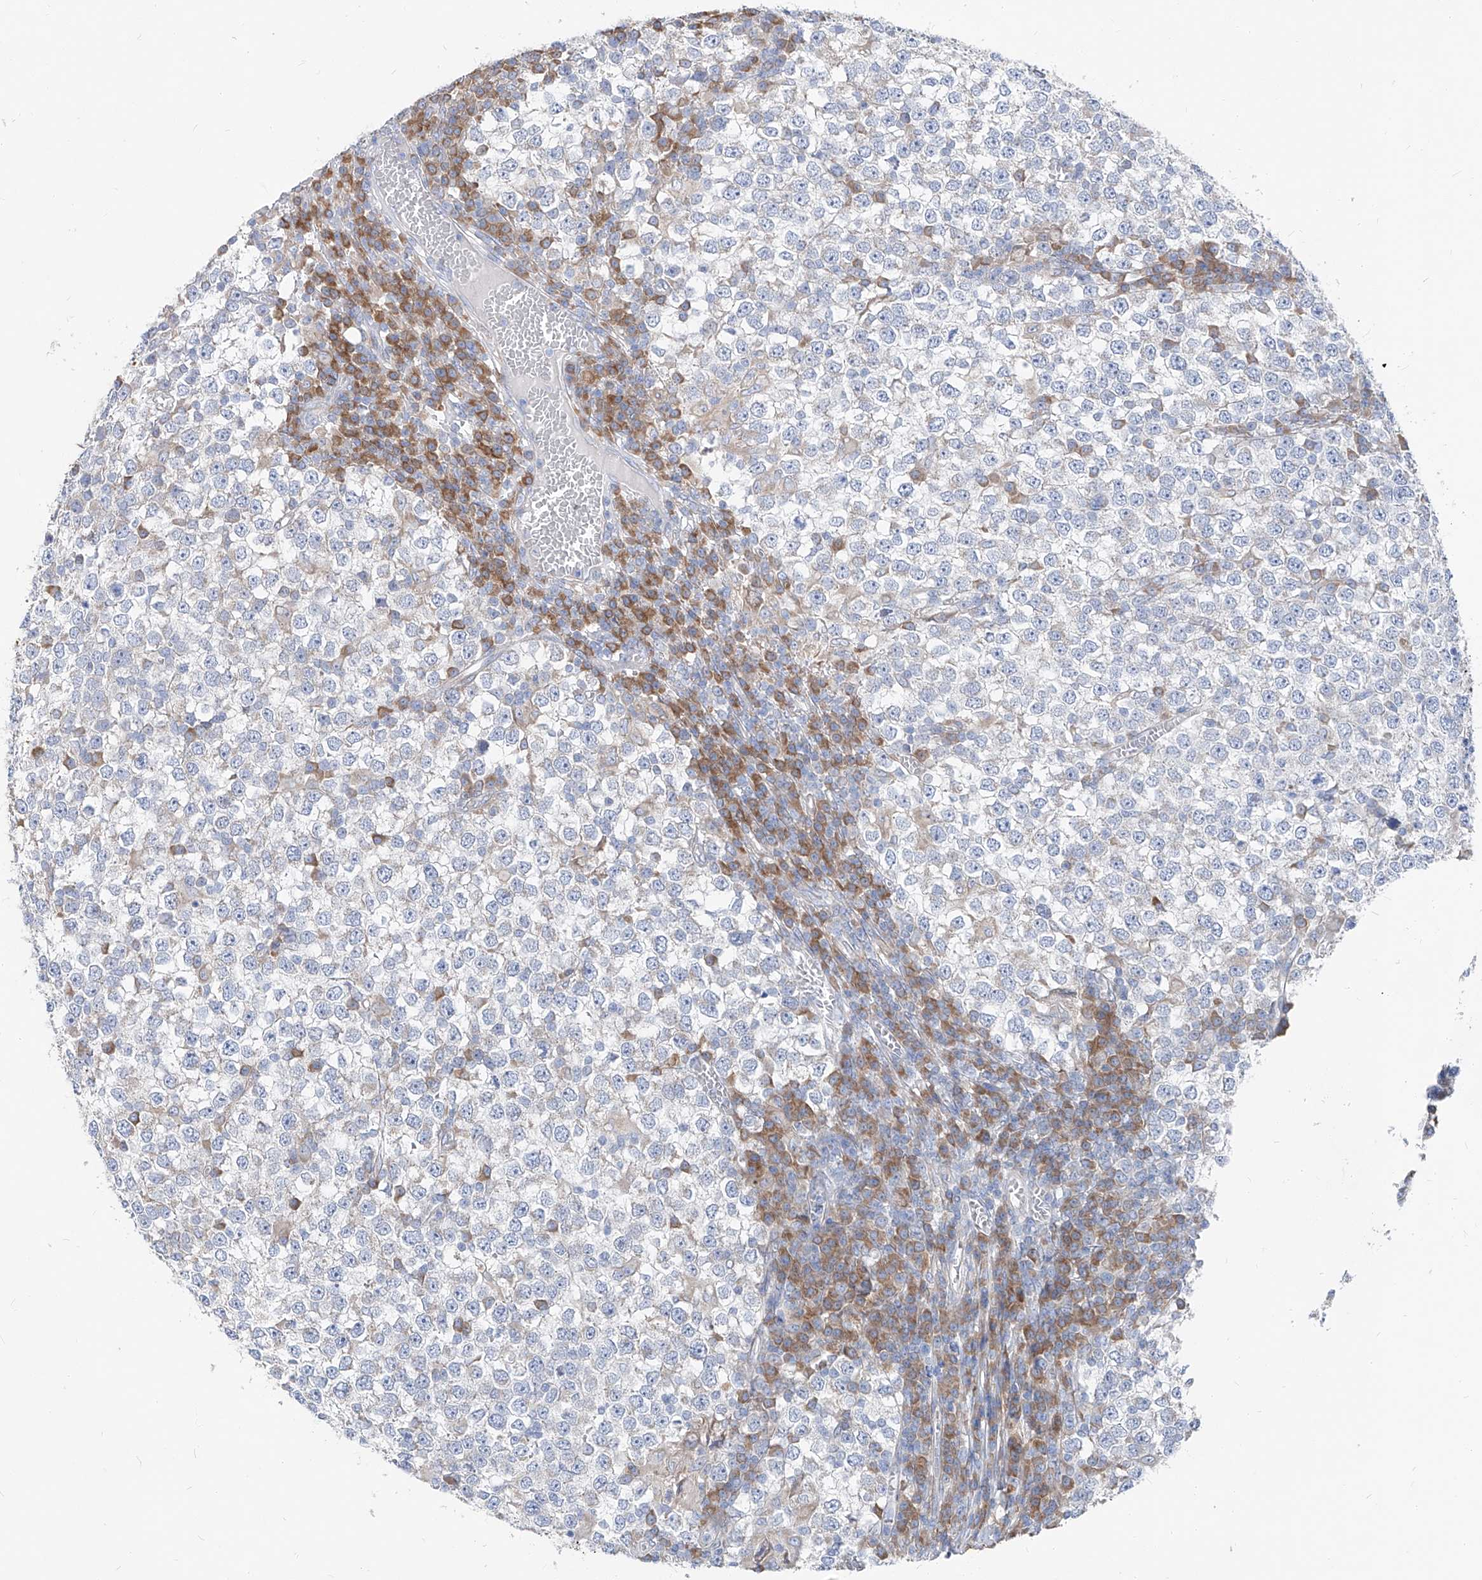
{"staining": {"intensity": "negative", "quantity": "none", "location": "none"}, "tissue": "testis cancer", "cell_type": "Tumor cells", "image_type": "cancer", "snomed": [{"axis": "morphology", "description": "Seminoma, NOS"}, {"axis": "topography", "description": "Testis"}], "caption": "Protein analysis of seminoma (testis) displays no significant staining in tumor cells.", "gene": "UFL1", "patient": {"sex": "male", "age": 65}}